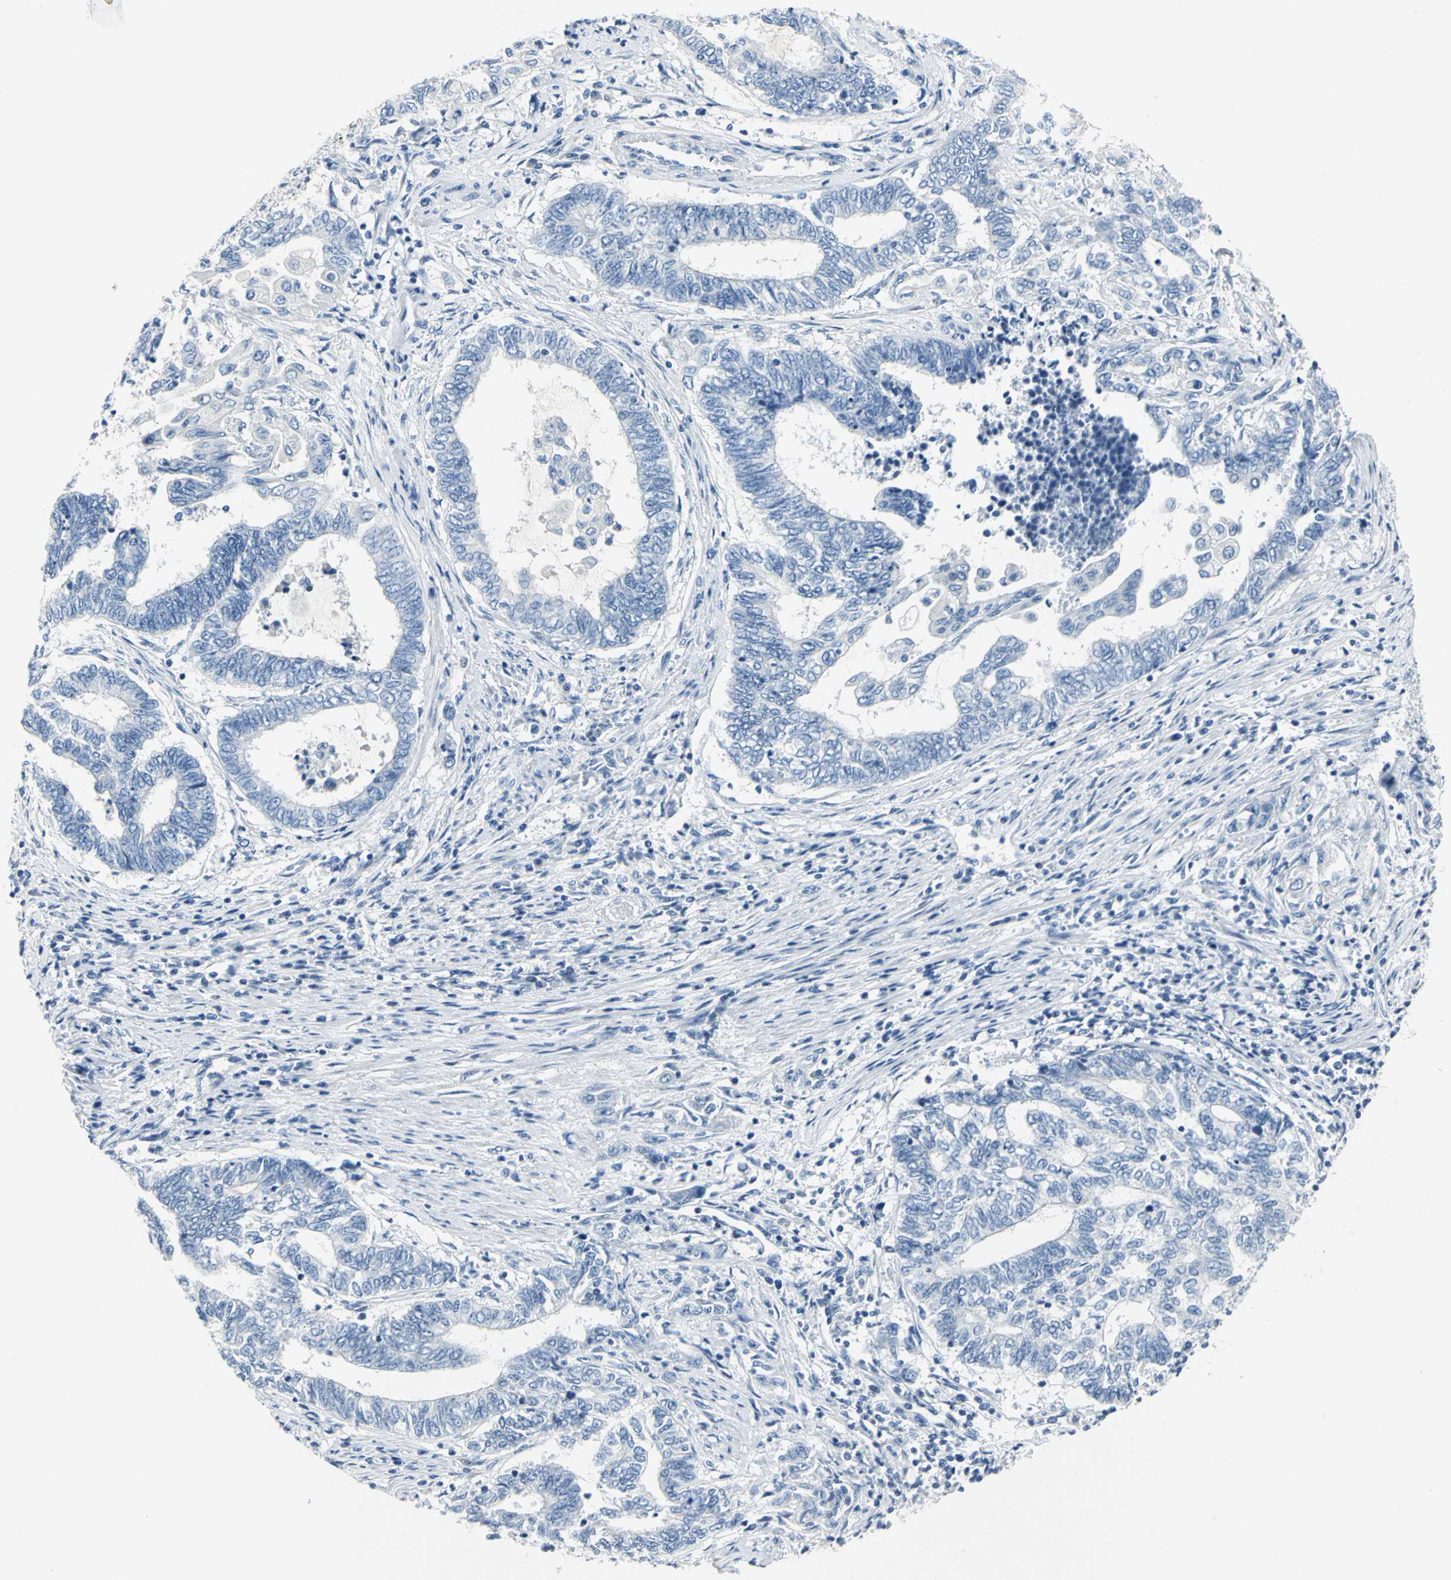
{"staining": {"intensity": "negative", "quantity": "none", "location": "none"}, "tissue": "endometrial cancer", "cell_type": "Tumor cells", "image_type": "cancer", "snomed": [{"axis": "morphology", "description": "Adenocarcinoma, NOS"}, {"axis": "topography", "description": "Uterus"}, {"axis": "topography", "description": "Endometrium"}], "caption": "High magnification brightfield microscopy of endometrial adenocarcinoma stained with DAB (brown) and counterstained with hematoxylin (blue): tumor cells show no significant positivity.", "gene": "RIPOR1", "patient": {"sex": "female", "age": 70}}